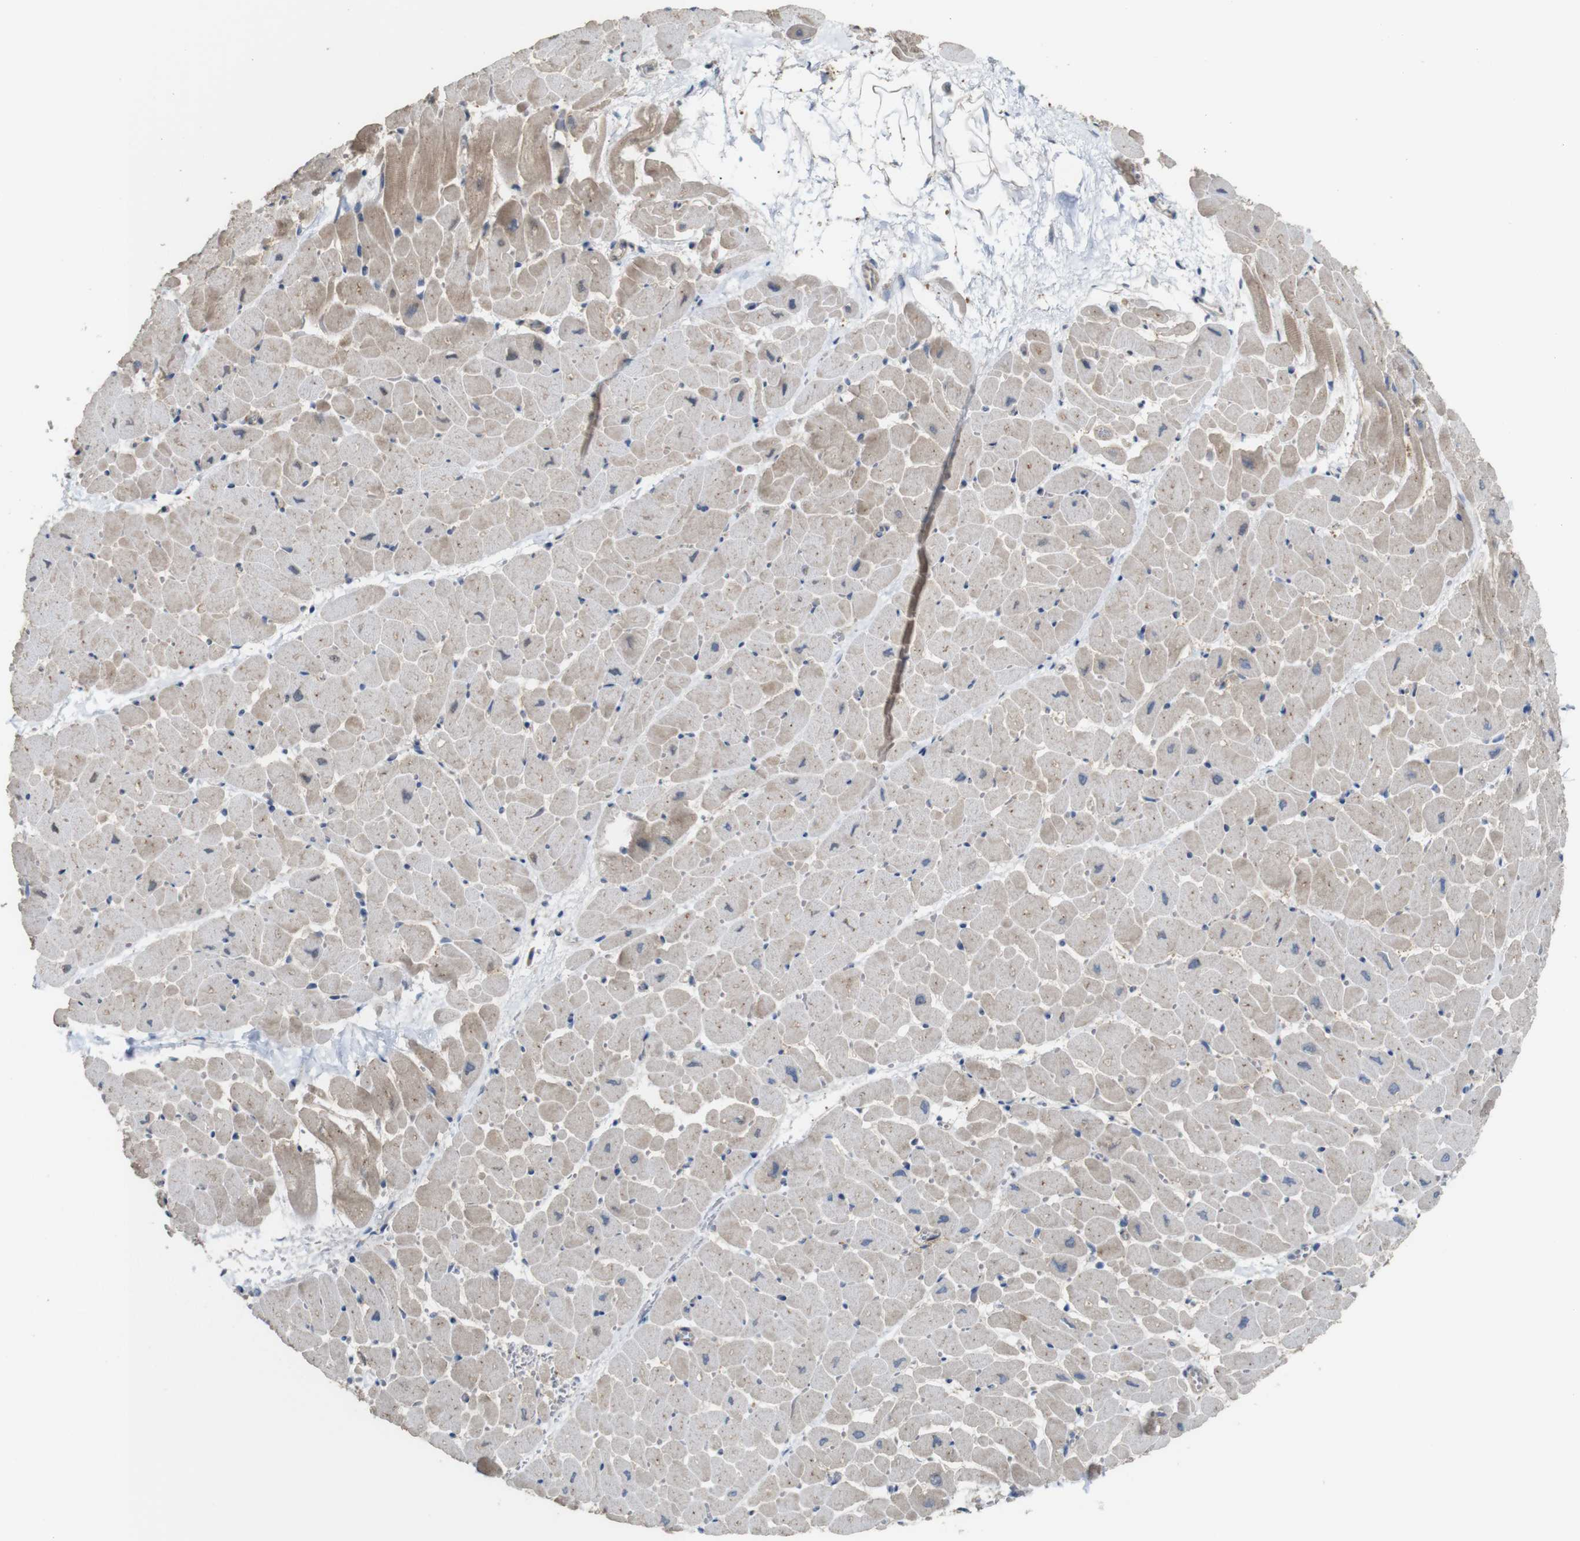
{"staining": {"intensity": "weak", "quantity": ">75%", "location": "cytoplasmic/membranous"}, "tissue": "heart muscle", "cell_type": "Cardiomyocytes", "image_type": "normal", "snomed": [{"axis": "morphology", "description": "Normal tissue, NOS"}, {"axis": "topography", "description": "Heart"}], "caption": "Brown immunohistochemical staining in normal heart muscle shows weak cytoplasmic/membranous expression in approximately >75% of cardiomyocytes.", "gene": "CDC34", "patient": {"sex": "male", "age": 45}}